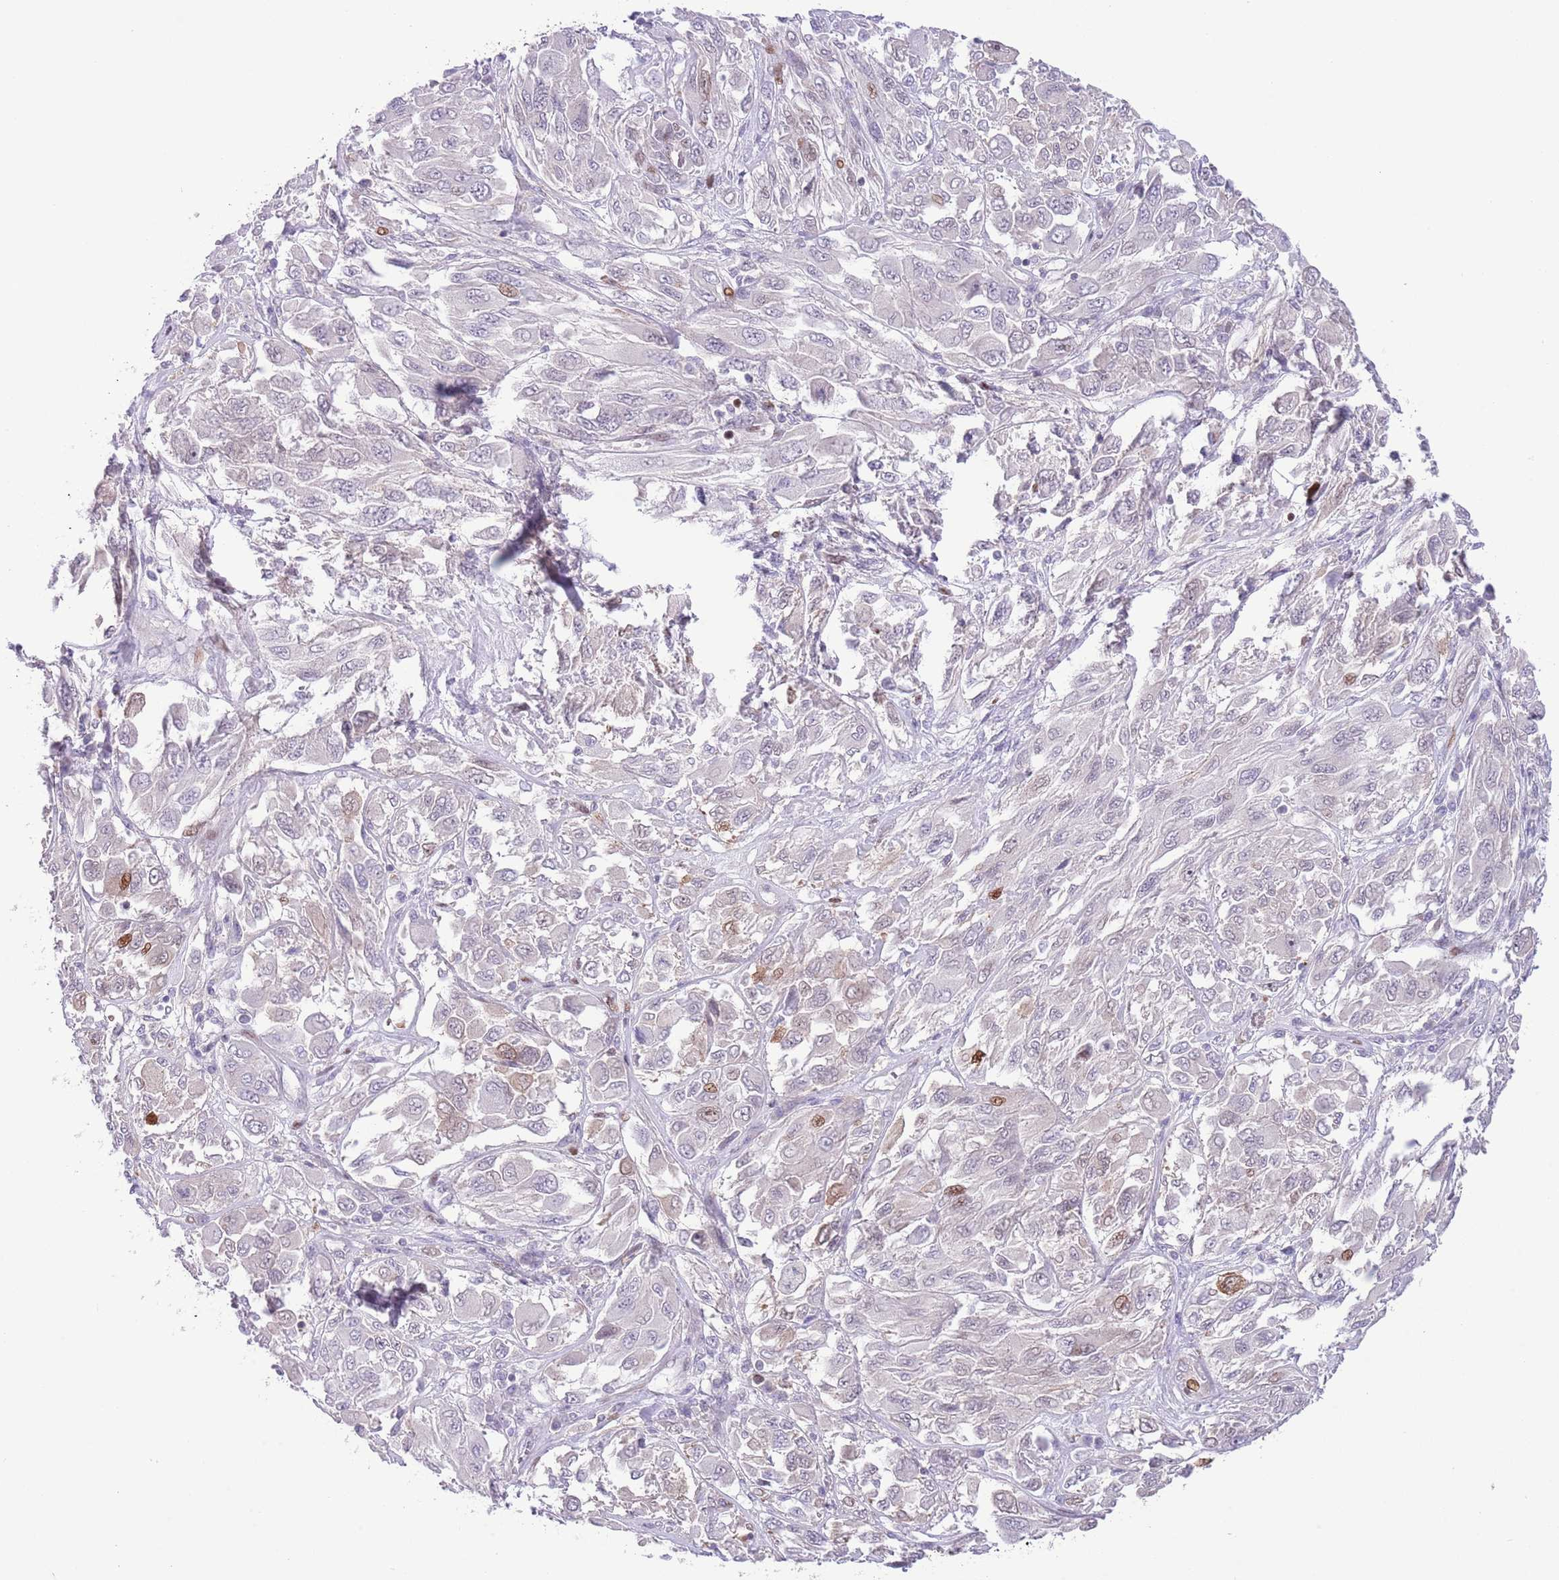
{"staining": {"intensity": "moderate", "quantity": "<25%", "location": "cytoplasmic/membranous,nuclear"}, "tissue": "melanoma", "cell_type": "Tumor cells", "image_type": "cancer", "snomed": [{"axis": "morphology", "description": "Malignant melanoma, NOS"}, {"axis": "topography", "description": "Skin"}], "caption": "Protein positivity by immunohistochemistry (IHC) exhibits moderate cytoplasmic/membranous and nuclear positivity in approximately <25% of tumor cells in malignant melanoma. (DAB (3,3'-diaminobenzidine) IHC, brown staining for protein, blue staining for nuclei).", "gene": "ANO8", "patient": {"sex": "female", "age": 91}}